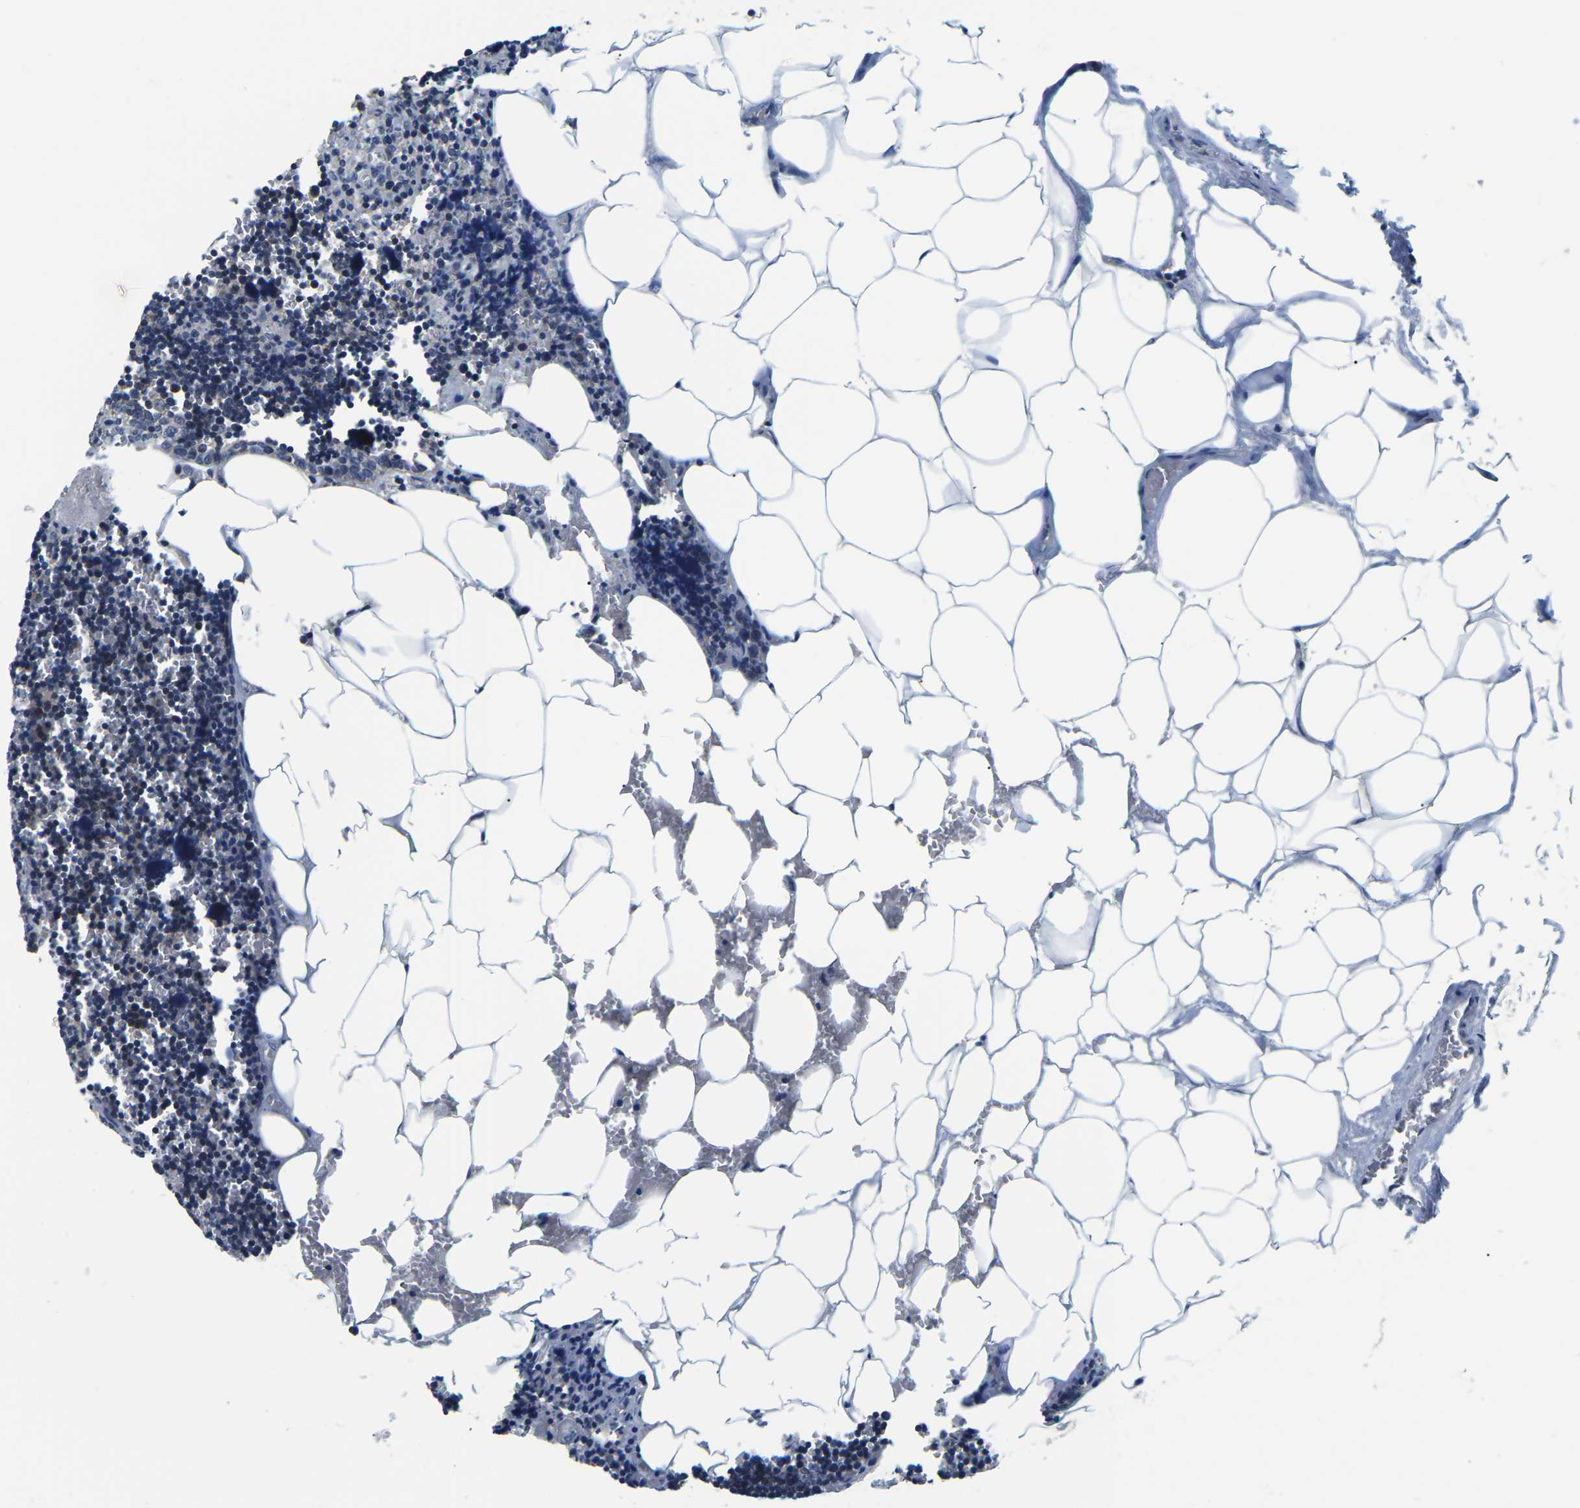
{"staining": {"intensity": "moderate", "quantity": "25%-75%", "location": "cytoplasmic/membranous"}, "tissue": "lymph node", "cell_type": "Germinal center cells", "image_type": "normal", "snomed": [{"axis": "morphology", "description": "Normal tissue, NOS"}, {"axis": "topography", "description": "Lymph node"}], "caption": "Germinal center cells reveal medium levels of moderate cytoplasmic/membranous staining in approximately 25%-75% of cells in normal human lymph node.", "gene": "GSK3B", "patient": {"sex": "male", "age": 33}}